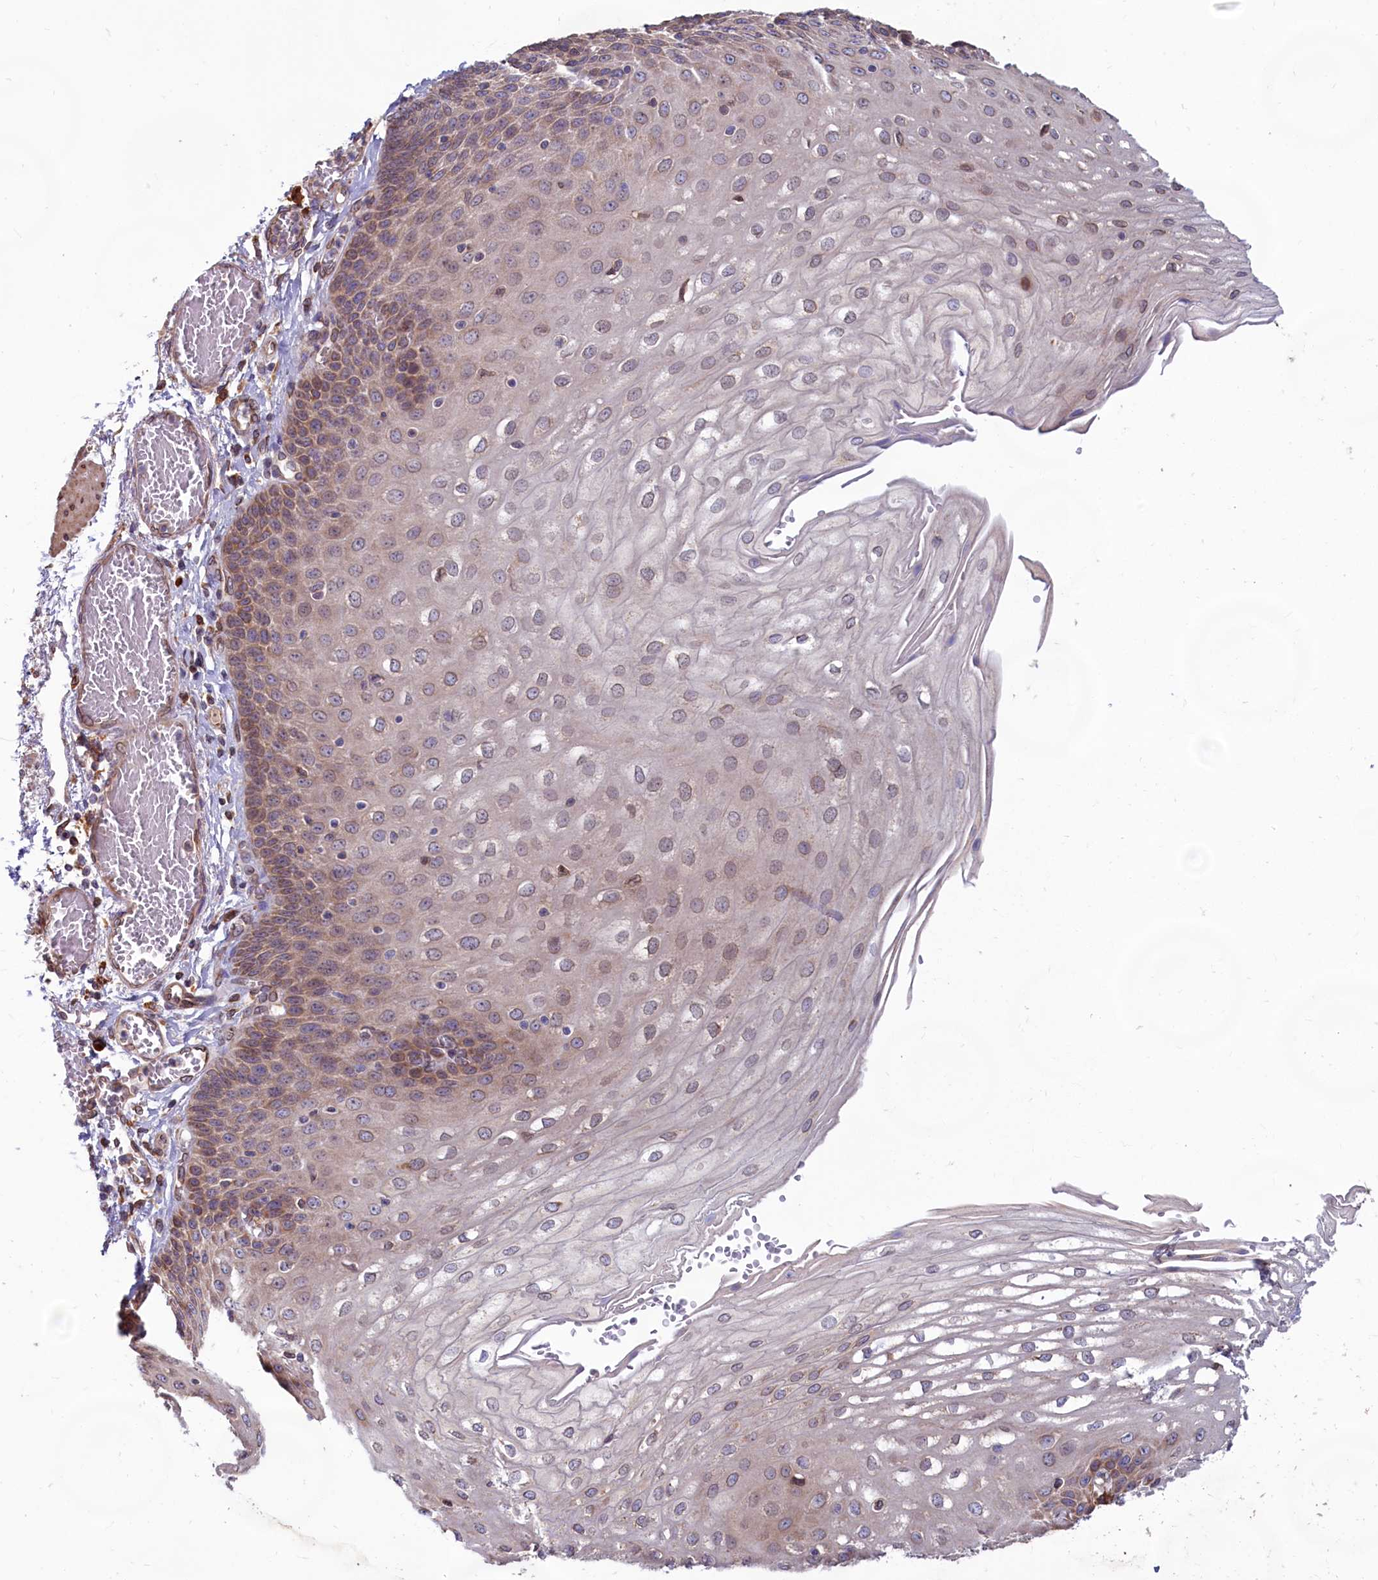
{"staining": {"intensity": "moderate", "quantity": "25%-75%", "location": "cytoplasmic/membranous"}, "tissue": "esophagus", "cell_type": "Squamous epithelial cells", "image_type": "normal", "snomed": [{"axis": "morphology", "description": "Normal tissue, NOS"}, {"axis": "topography", "description": "Esophagus"}], "caption": "A micrograph showing moderate cytoplasmic/membranous positivity in about 25%-75% of squamous epithelial cells in unremarkable esophagus, as visualized by brown immunohistochemical staining.", "gene": "TBC1D19", "patient": {"sex": "male", "age": 81}}